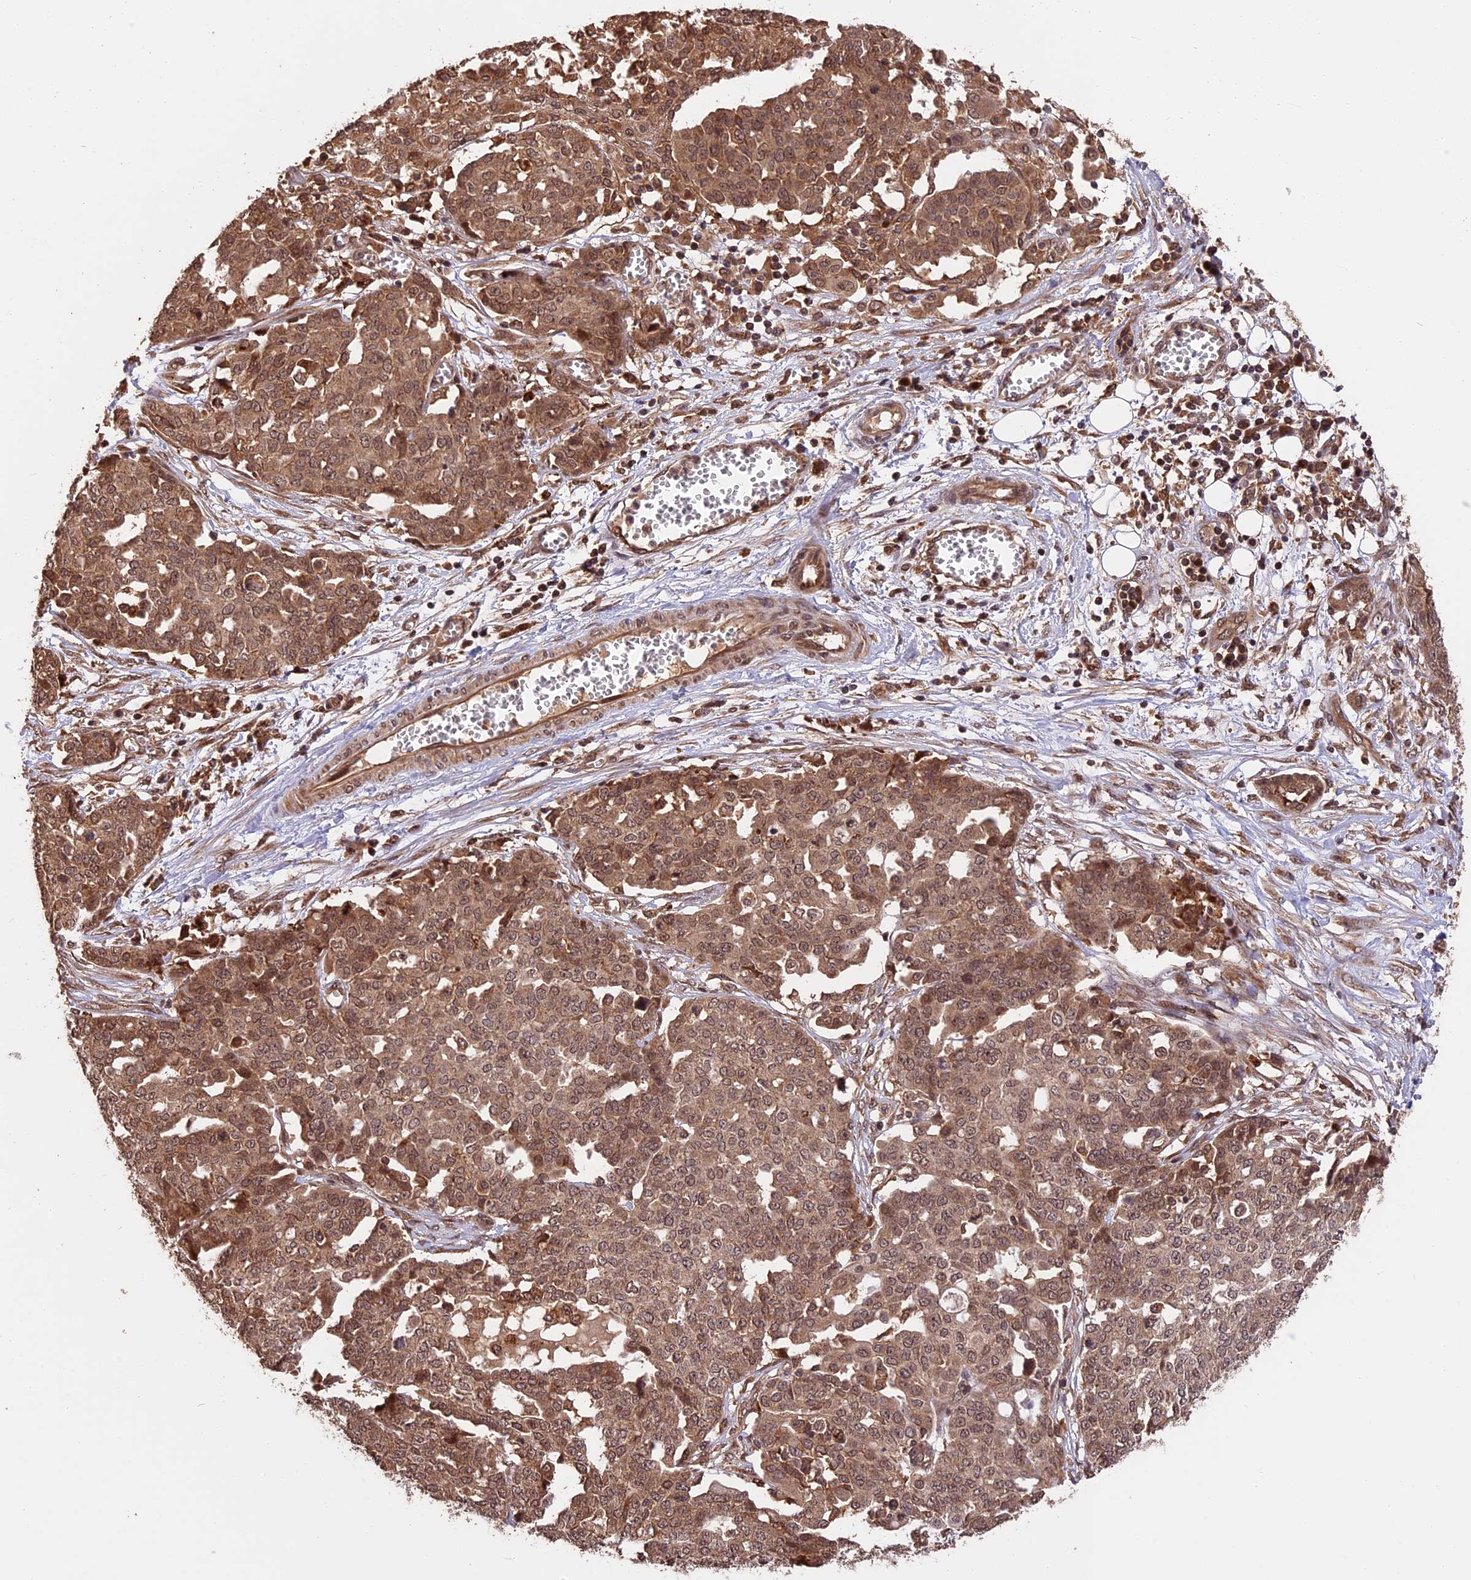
{"staining": {"intensity": "moderate", "quantity": ">75%", "location": "cytoplasmic/membranous,nuclear"}, "tissue": "ovarian cancer", "cell_type": "Tumor cells", "image_type": "cancer", "snomed": [{"axis": "morphology", "description": "Cystadenocarcinoma, serous, NOS"}, {"axis": "topography", "description": "Soft tissue"}, {"axis": "topography", "description": "Ovary"}], "caption": "Immunohistochemistry (IHC) photomicrograph of human ovarian serous cystadenocarcinoma stained for a protein (brown), which displays medium levels of moderate cytoplasmic/membranous and nuclear staining in about >75% of tumor cells.", "gene": "ESCO1", "patient": {"sex": "female", "age": 57}}